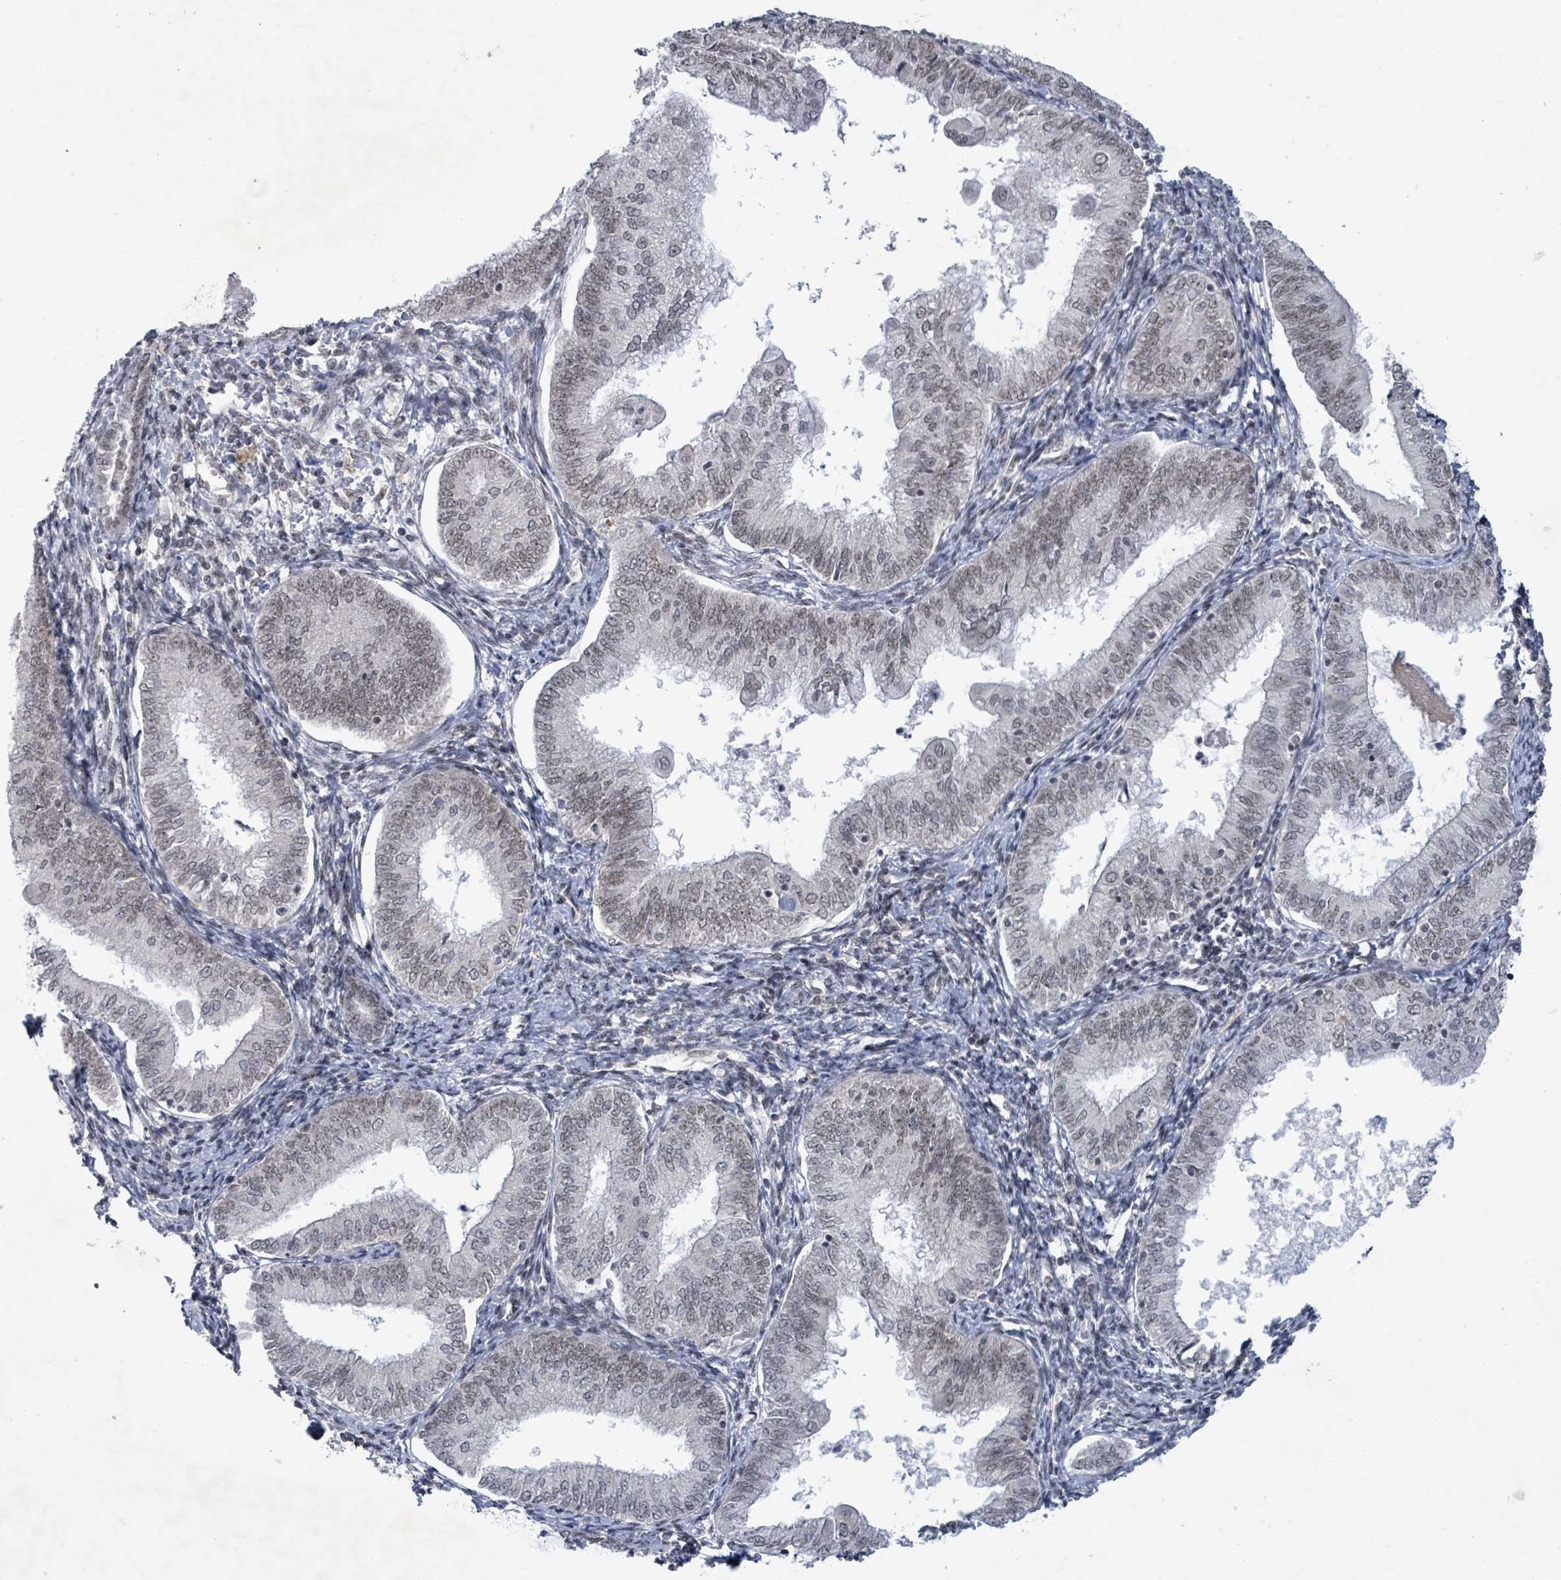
{"staining": {"intensity": "weak", "quantity": "<25%", "location": "nuclear"}, "tissue": "endometrial cancer", "cell_type": "Tumor cells", "image_type": "cancer", "snomed": [{"axis": "morphology", "description": "Adenocarcinoma, NOS"}, {"axis": "topography", "description": "Endometrium"}], "caption": "Tumor cells are negative for brown protein staining in endometrial cancer. The staining was performed using DAB to visualize the protein expression in brown, while the nuclei were stained in blue with hematoxylin (Magnification: 20x).", "gene": "BANP", "patient": {"sex": "female", "age": 55}}